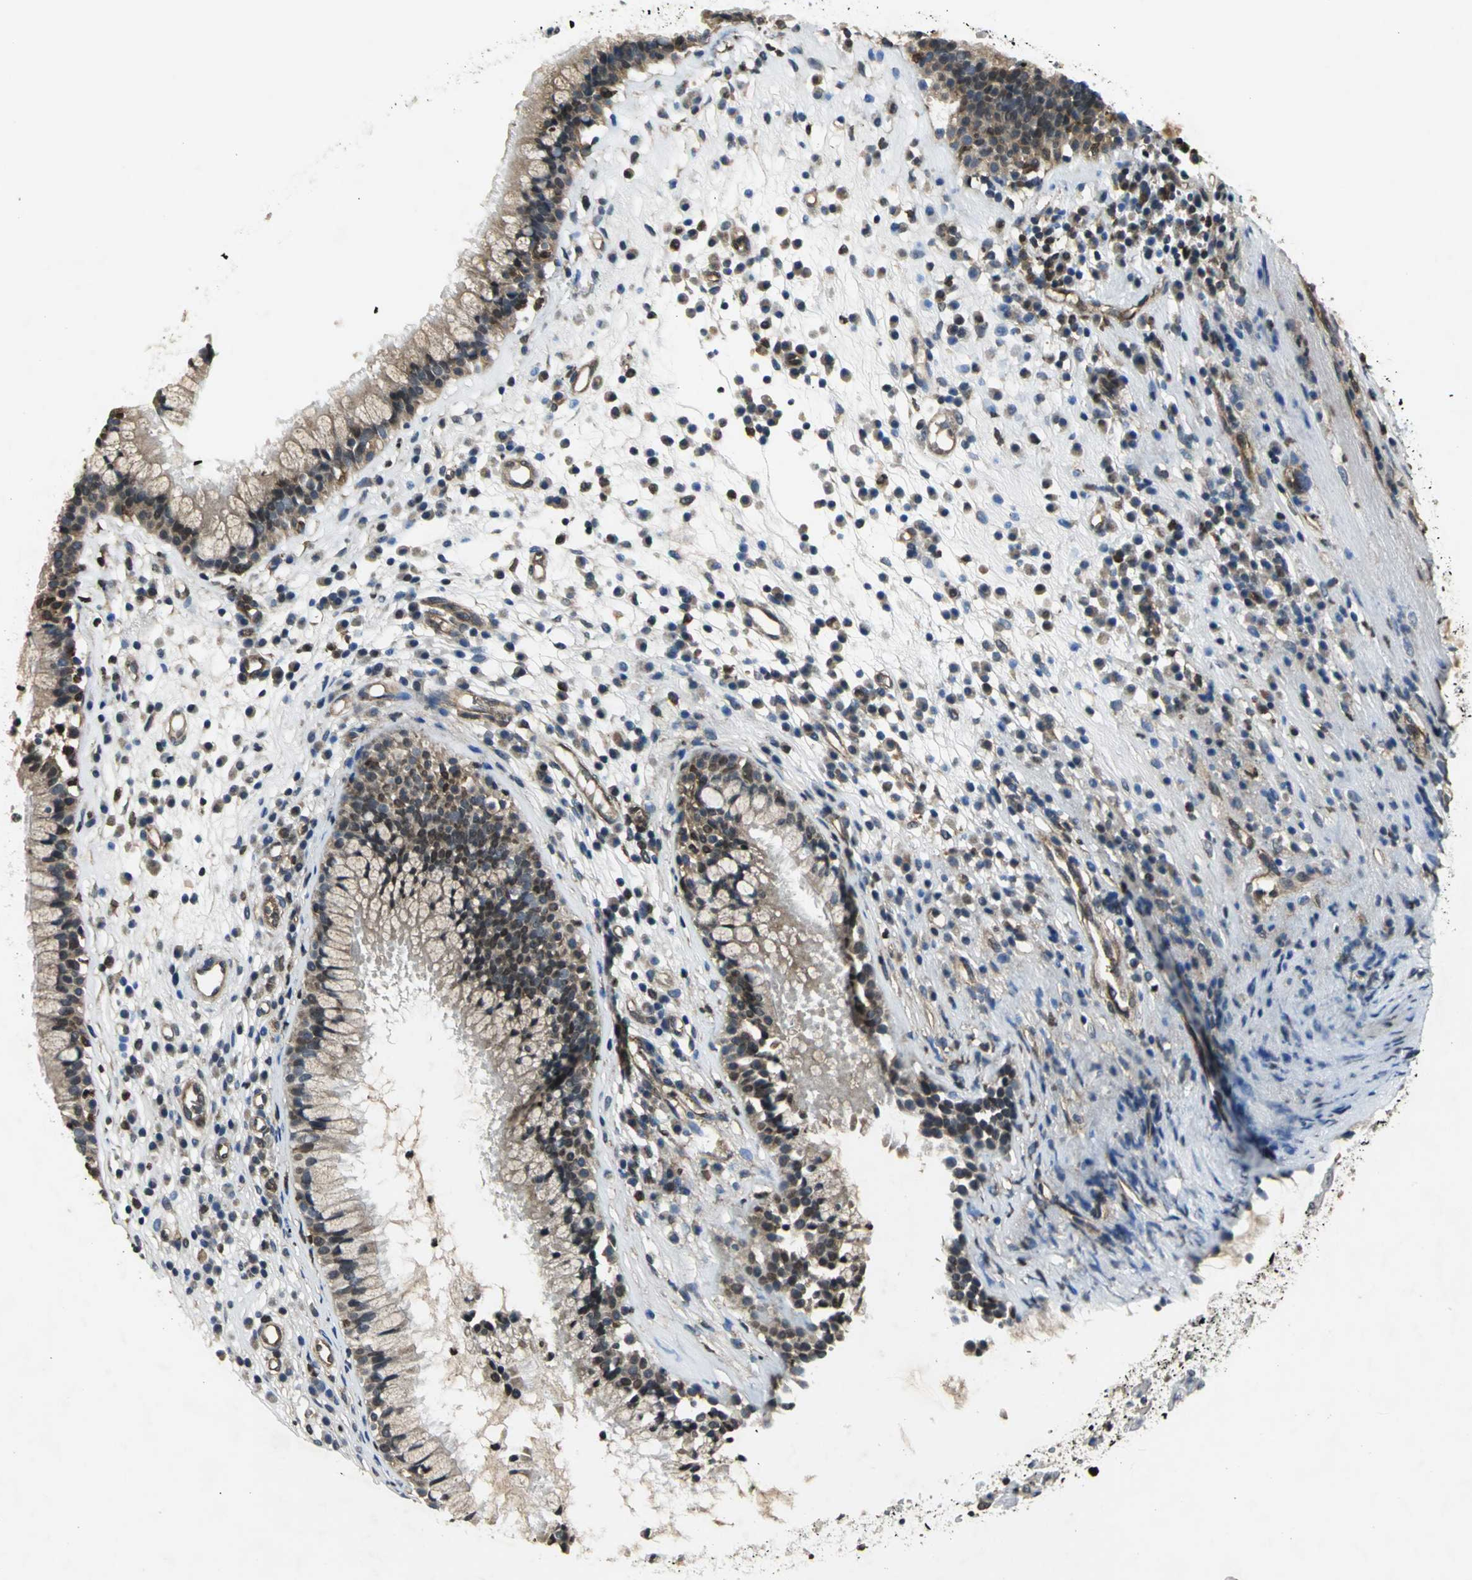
{"staining": {"intensity": "strong", "quantity": ">75%", "location": "cytoplasmic/membranous,nuclear"}, "tissue": "nasopharynx", "cell_type": "Respiratory epithelial cells", "image_type": "normal", "snomed": [{"axis": "morphology", "description": "Normal tissue, NOS"}, {"axis": "topography", "description": "Nasopharynx"}], "caption": "Unremarkable nasopharynx demonstrates strong cytoplasmic/membranous,nuclear expression in approximately >75% of respiratory epithelial cells.", "gene": "AHR", "patient": {"sex": "male", "age": 21}}